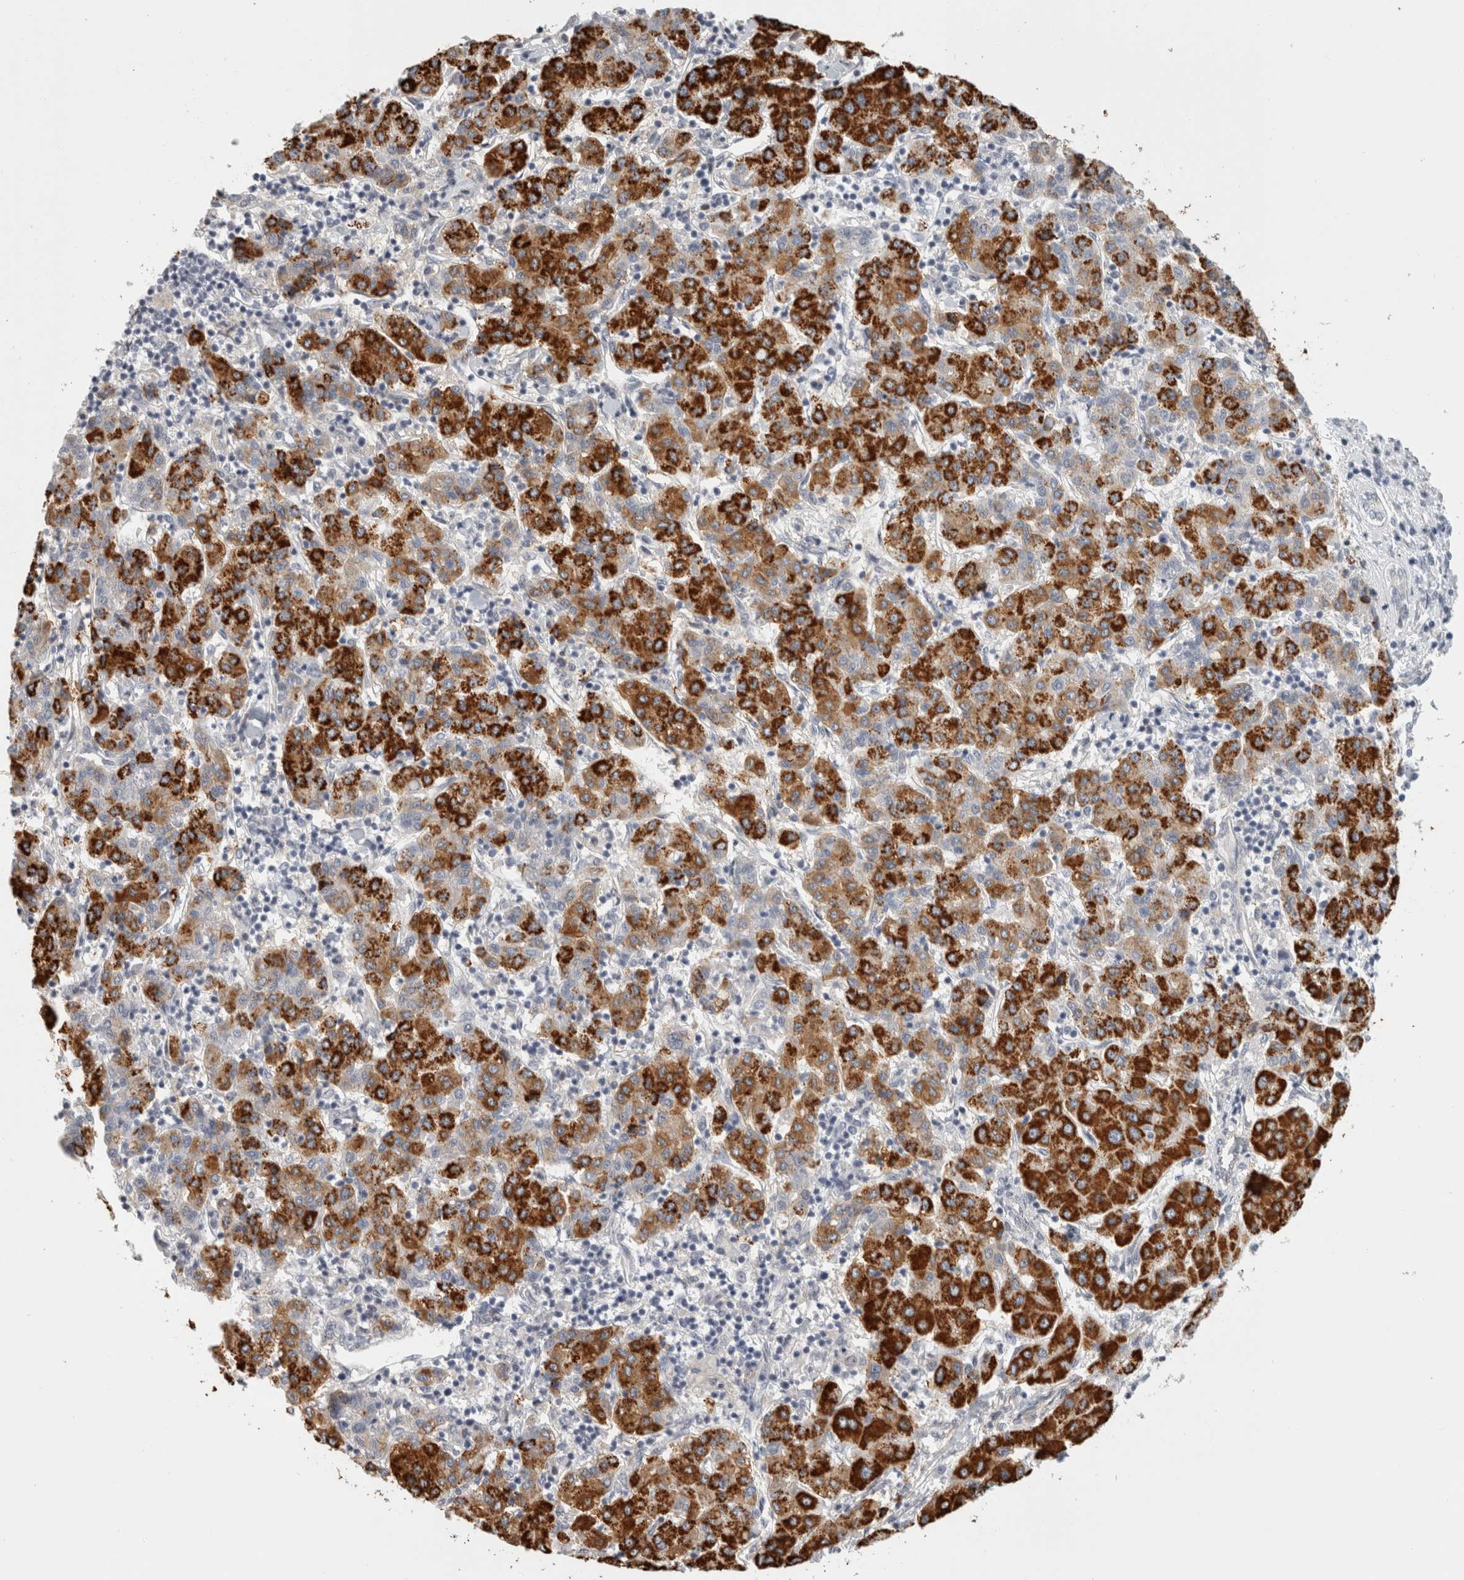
{"staining": {"intensity": "strong", "quantity": "25%-75%", "location": "cytoplasmic/membranous"}, "tissue": "liver cancer", "cell_type": "Tumor cells", "image_type": "cancer", "snomed": [{"axis": "morphology", "description": "Carcinoma, Hepatocellular, NOS"}, {"axis": "topography", "description": "Liver"}], "caption": "The photomicrograph shows staining of hepatocellular carcinoma (liver), revealing strong cytoplasmic/membranous protein expression (brown color) within tumor cells. The protein is shown in brown color, while the nuclei are stained blue.", "gene": "FBLIM1", "patient": {"sex": "male", "age": 65}}